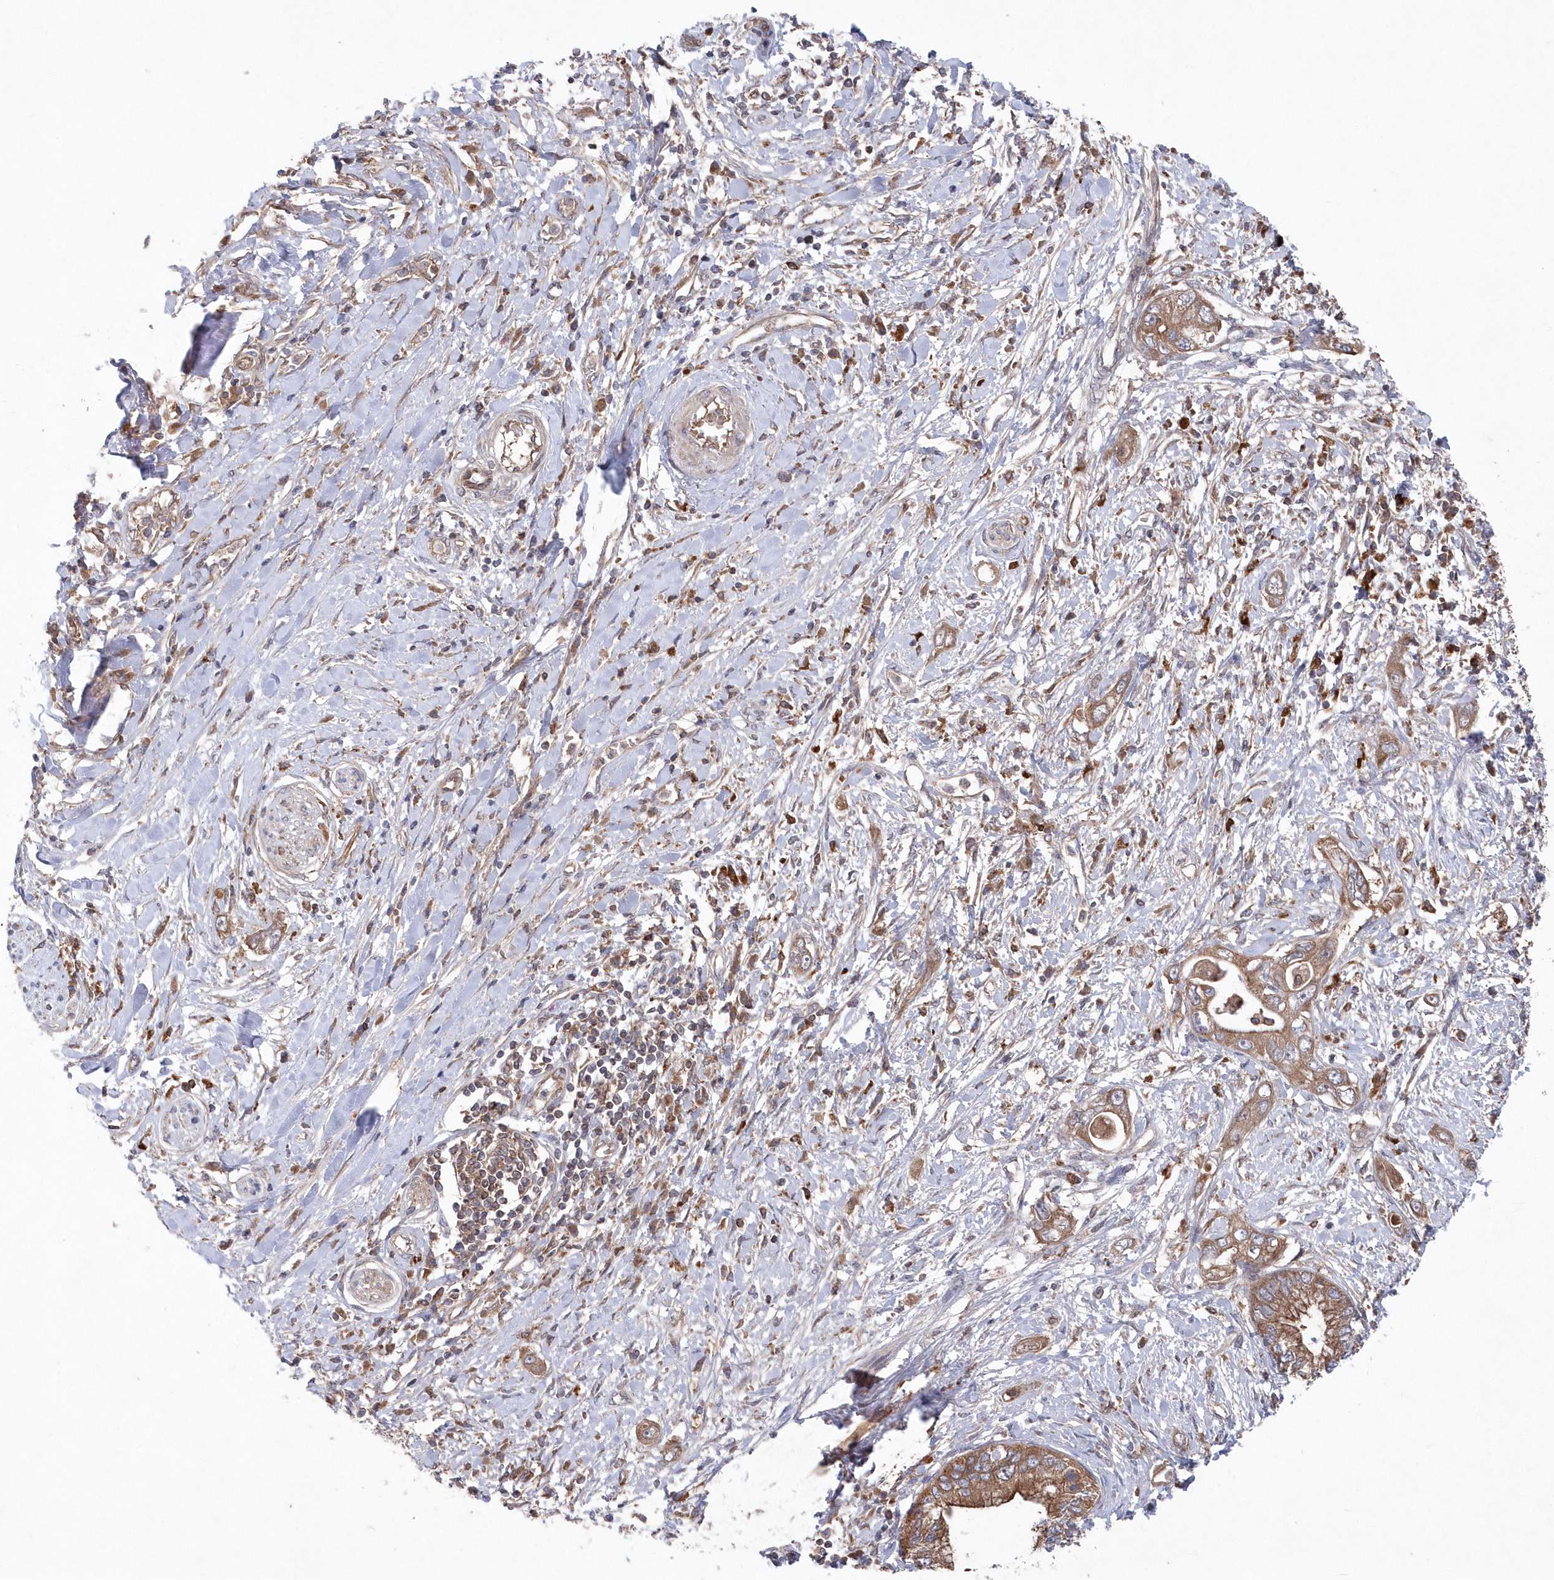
{"staining": {"intensity": "moderate", "quantity": ">75%", "location": "cytoplasmic/membranous"}, "tissue": "pancreatic cancer", "cell_type": "Tumor cells", "image_type": "cancer", "snomed": [{"axis": "morphology", "description": "Inflammation, NOS"}, {"axis": "morphology", "description": "Adenocarcinoma, NOS"}, {"axis": "topography", "description": "Pancreas"}], "caption": "Pancreatic adenocarcinoma stained for a protein displays moderate cytoplasmic/membranous positivity in tumor cells. Immunohistochemistry (ihc) stains the protein of interest in brown and the nuclei are stained blue.", "gene": "ASNSD1", "patient": {"sex": "female", "age": 56}}